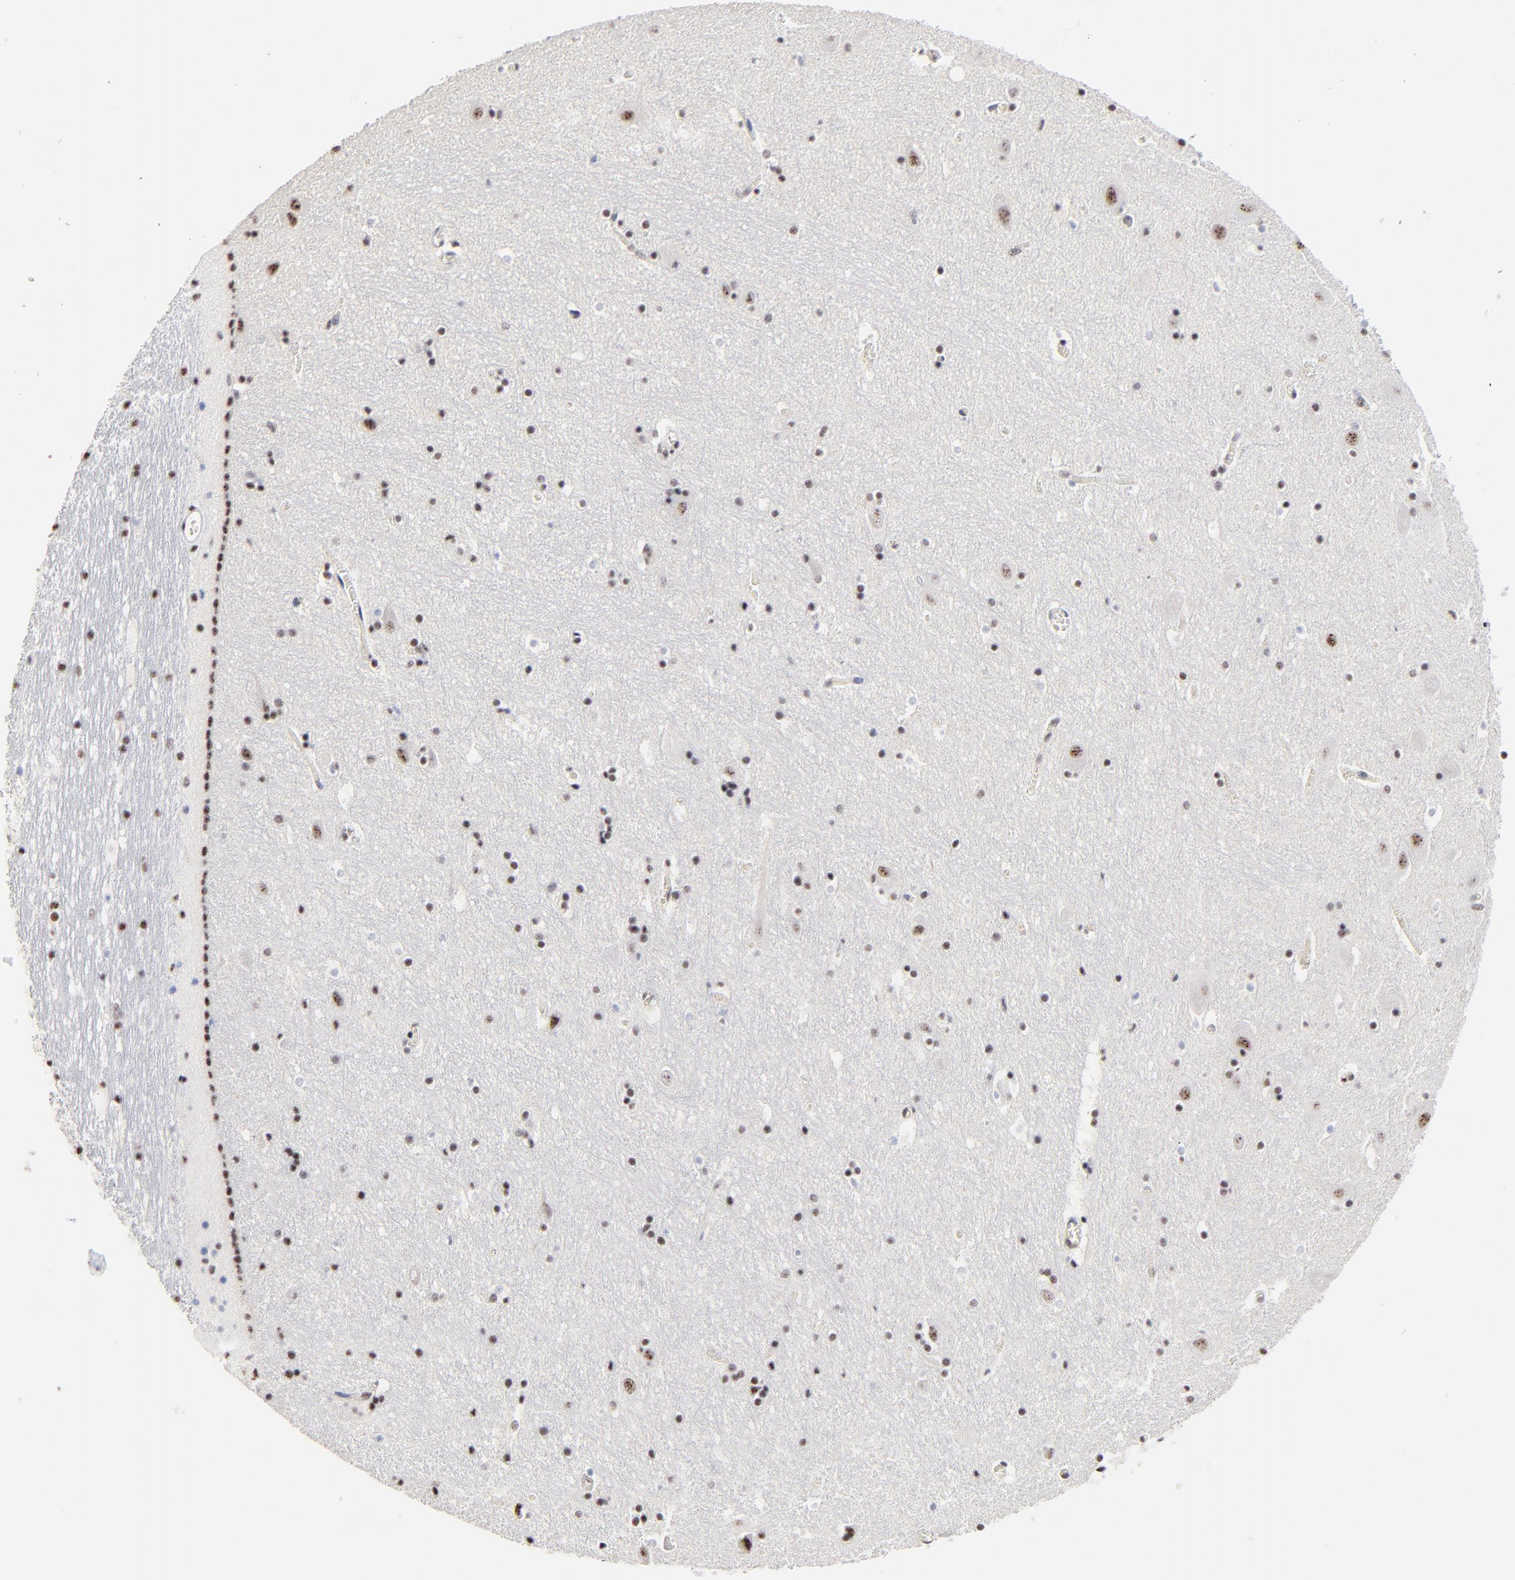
{"staining": {"intensity": "moderate", "quantity": "<25%", "location": "nuclear"}, "tissue": "hippocampus", "cell_type": "Glial cells", "image_type": "normal", "snomed": [{"axis": "morphology", "description": "Normal tissue, NOS"}, {"axis": "topography", "description": "Hippocampus"}], "caption": "Moderate nuclear expression is seen in about <25% of glial cells in benign hippocampus. (Stains: DAB in brown, nuclei in blue, Microscopy: brightfield microscopy at high magnification).", "gene": "MBD4", "patient": {"sex": "male", "age": 45}}